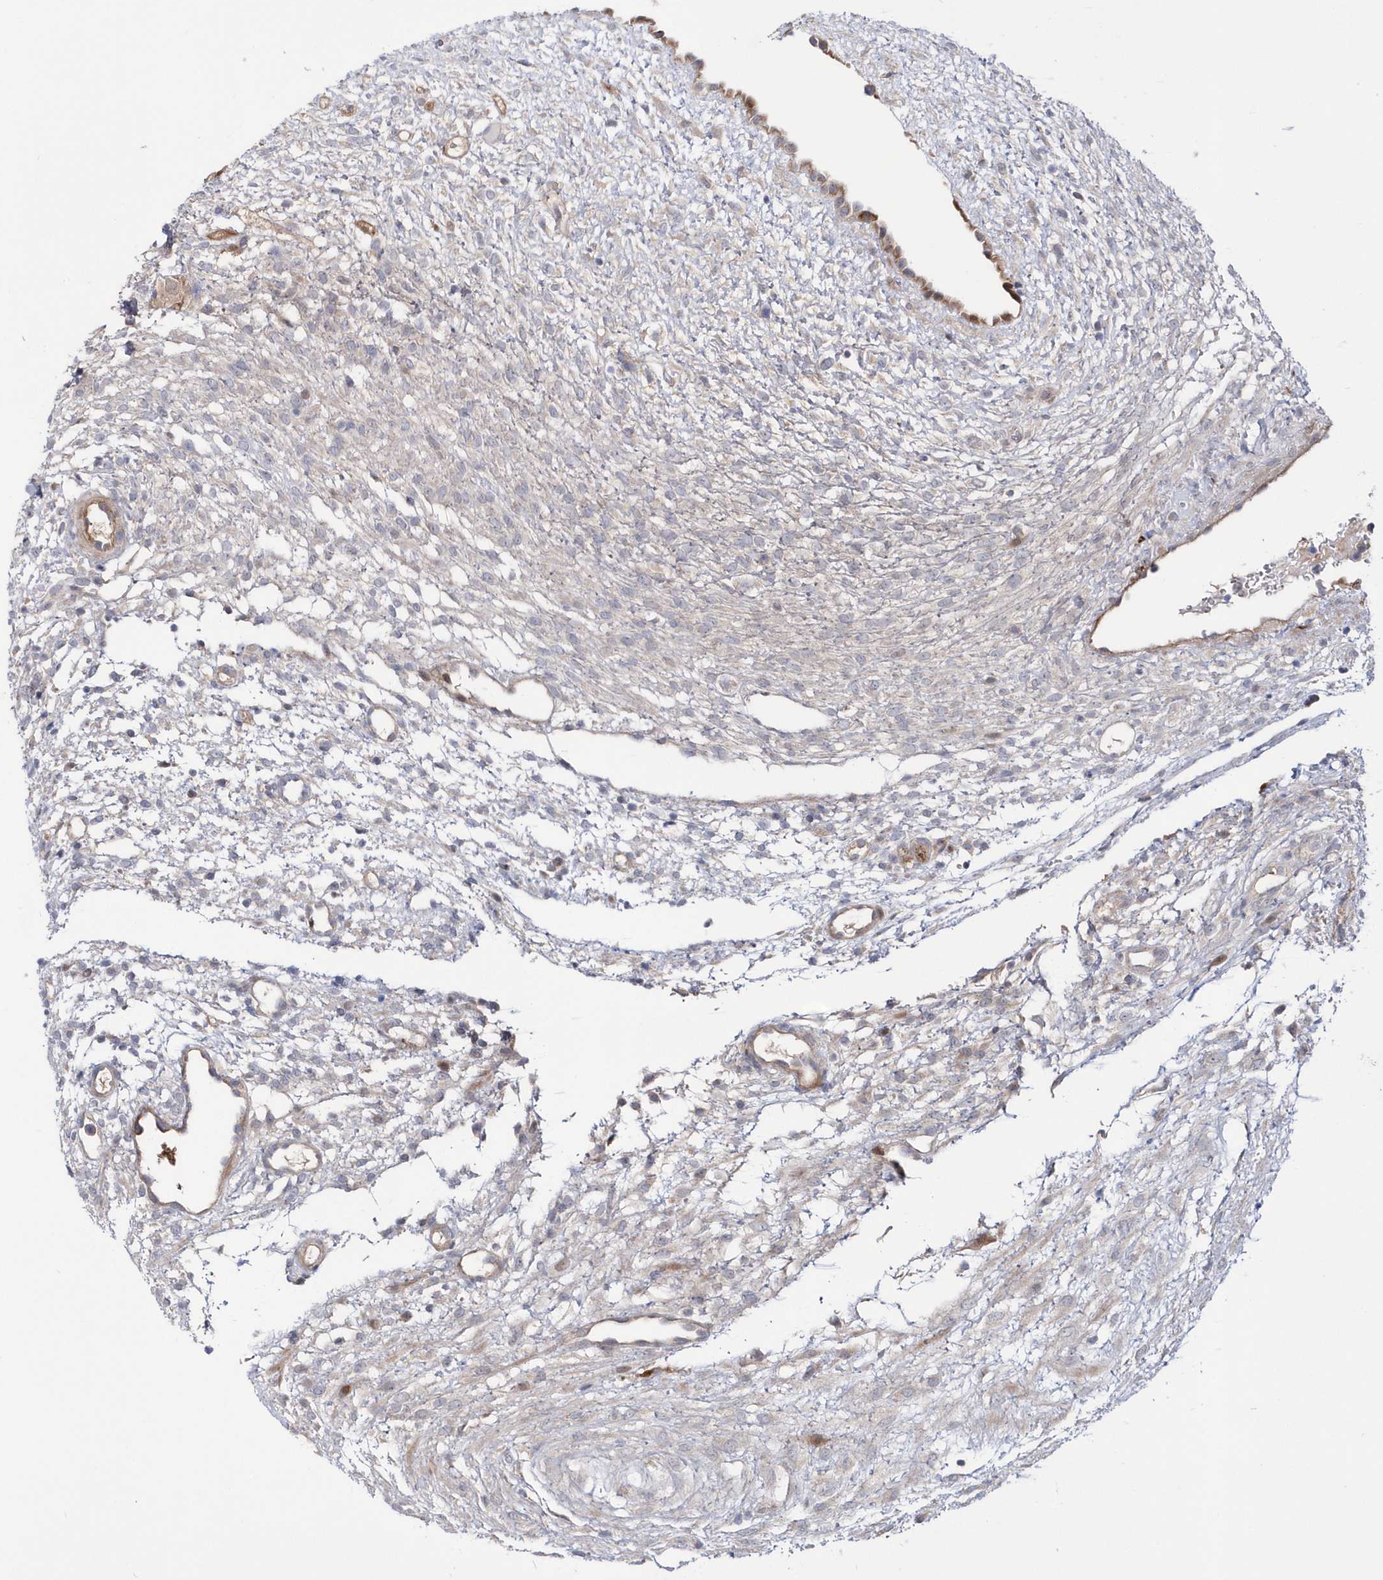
{"staining": {"intensity": "negative", "quantity": "none", "location": "none"}, "tissue": "ovary", "cell_type": "Ovarian stroma cells", "image_type": "normal", "snomed": [{"axis": "morphology", "description": "Normal tissue, NOS"}, {"axis": "morphology", "description": "Cyst, NOS"}, {"axis": "topography", "description": "Ovary"}], "caption": "Human ovary stained for a protein using immunohistochemistry (IHC) displays no expression in ovarian stroma cells.", "gene": "DSPP", "patient": {"sex": "female", "age": 18}}